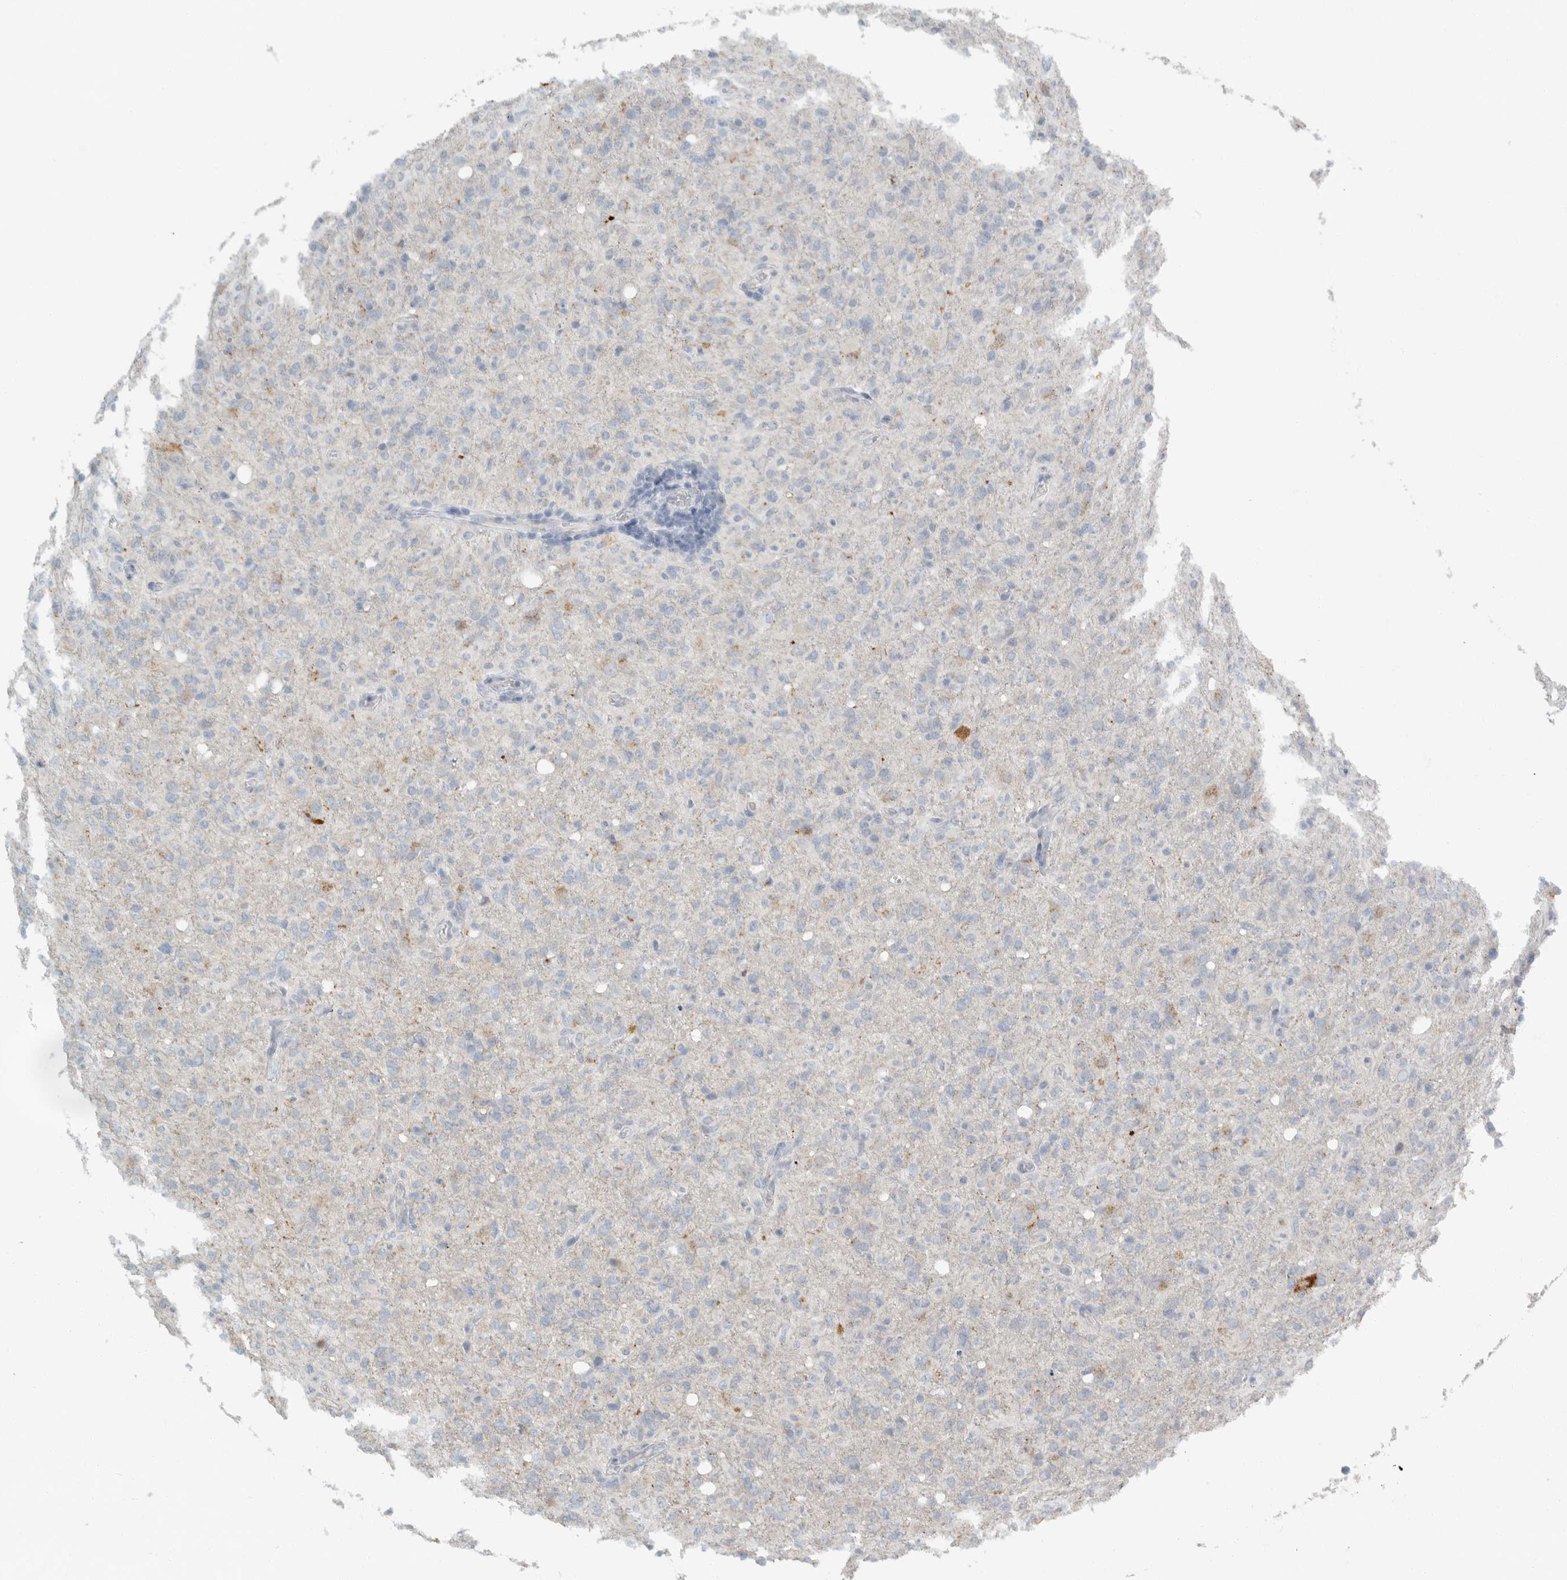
{"staining": {"intensity": "negative", "quantity": "none", "location": "none"}, "tissue": "glioma", "cell_type": "Tumor cells", "image_type": "cancer", "snomed": [{"axis": "morphology", "description": "Glioma, malignant, High grade"}, {"axis": "topography", "description": "Brain"}], "caption": "A histopathology image of malignant glioma (high-grade) stained for a protein demonstrates no brown staining in tumor cells.", "gene": "PAM", "patient": {"sex": "female", "age": 57}}